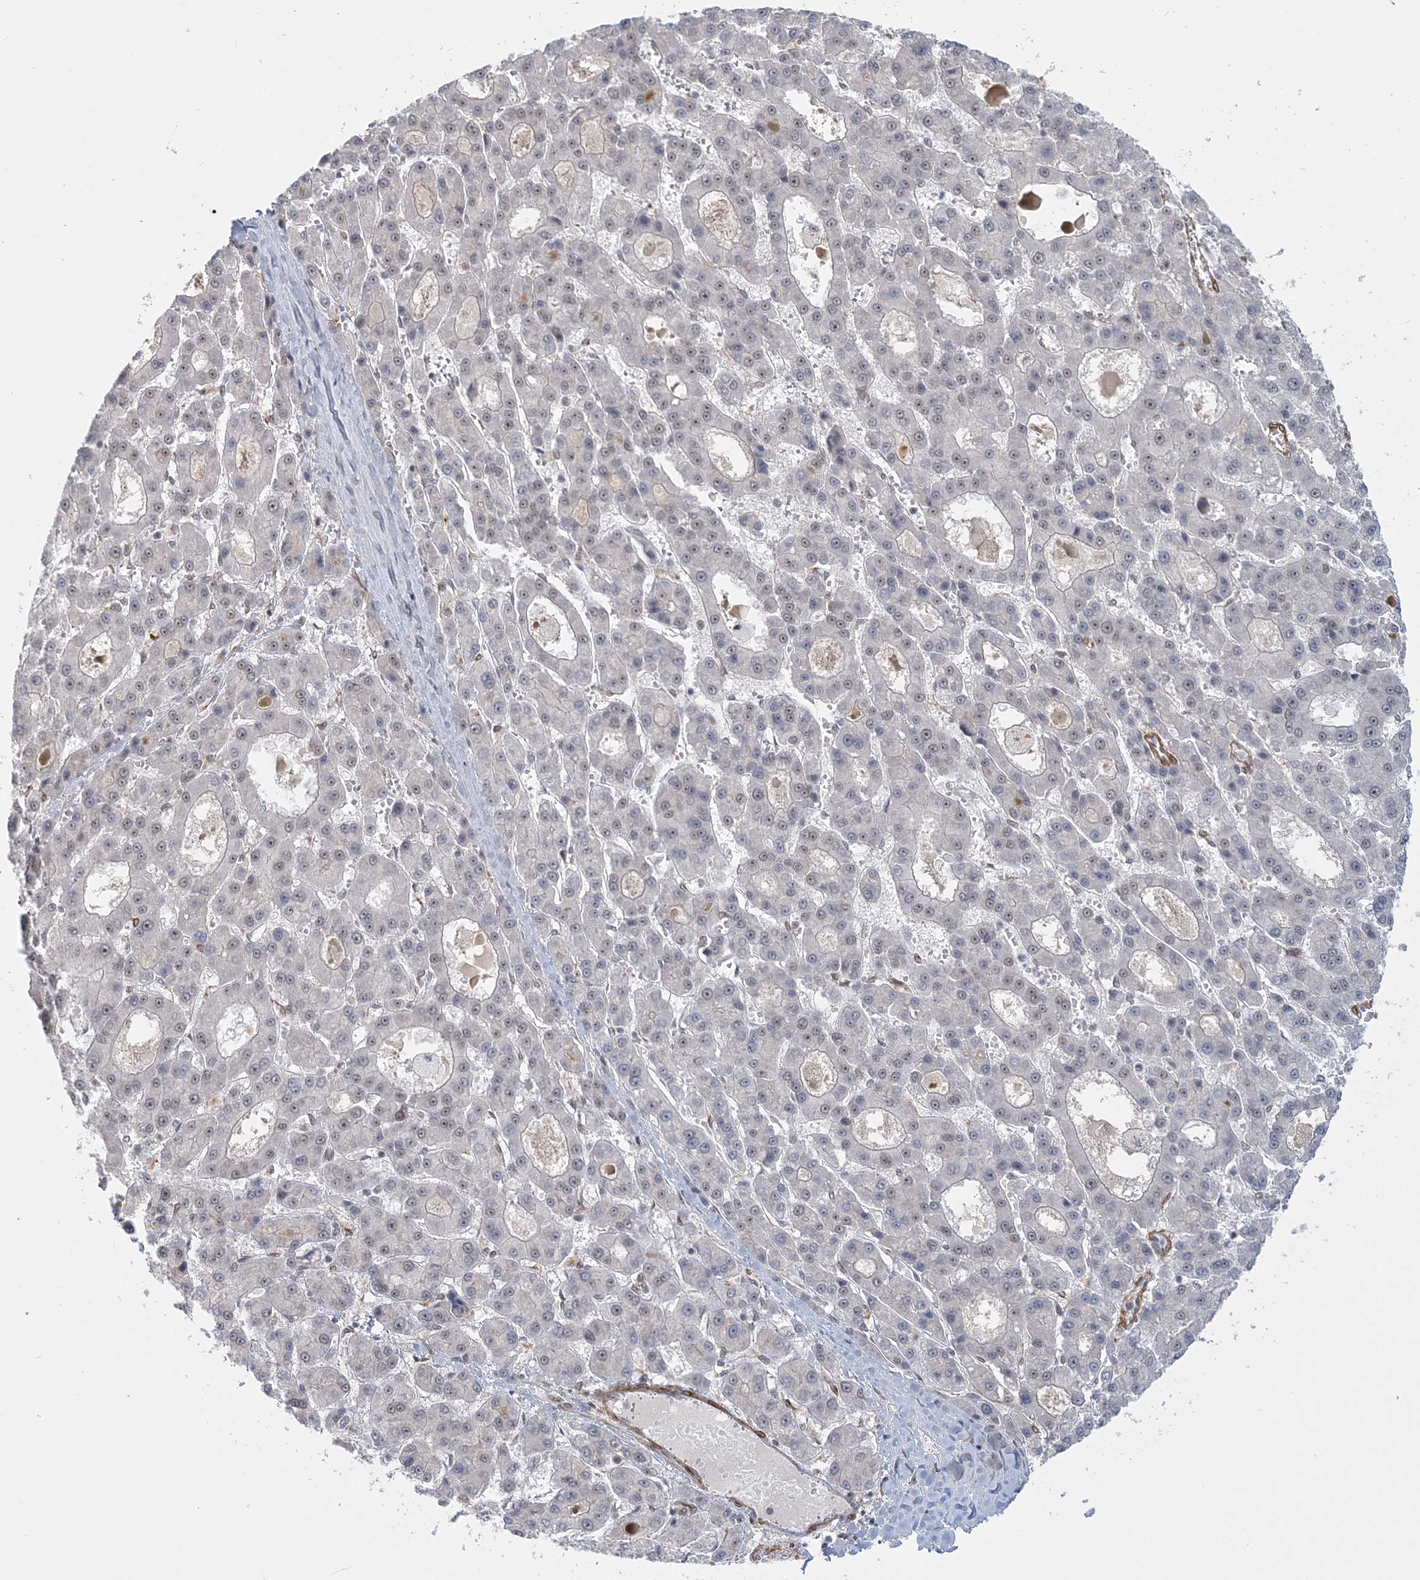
{"staining": {"intensity": "negative", "quantity": "none", "location": "none"}, "tissue": "liver cancer", "cell_type": "Tumor cells", "image_type": "cancer", "snomed": [{"axis": "morphology", "description": "Carcinoma, Hepatocellular, NOS"}, {"axis": "topography", "description": "Liver"}], "caption": "DAB (3,3'-diaminobenzidine) immunohistochemical staining of liver hepatocellular carcinoma reveals no significant expression in tumor cells.", "gene": "PLRG1", "patient": {"sex": "male", "age": 70}}